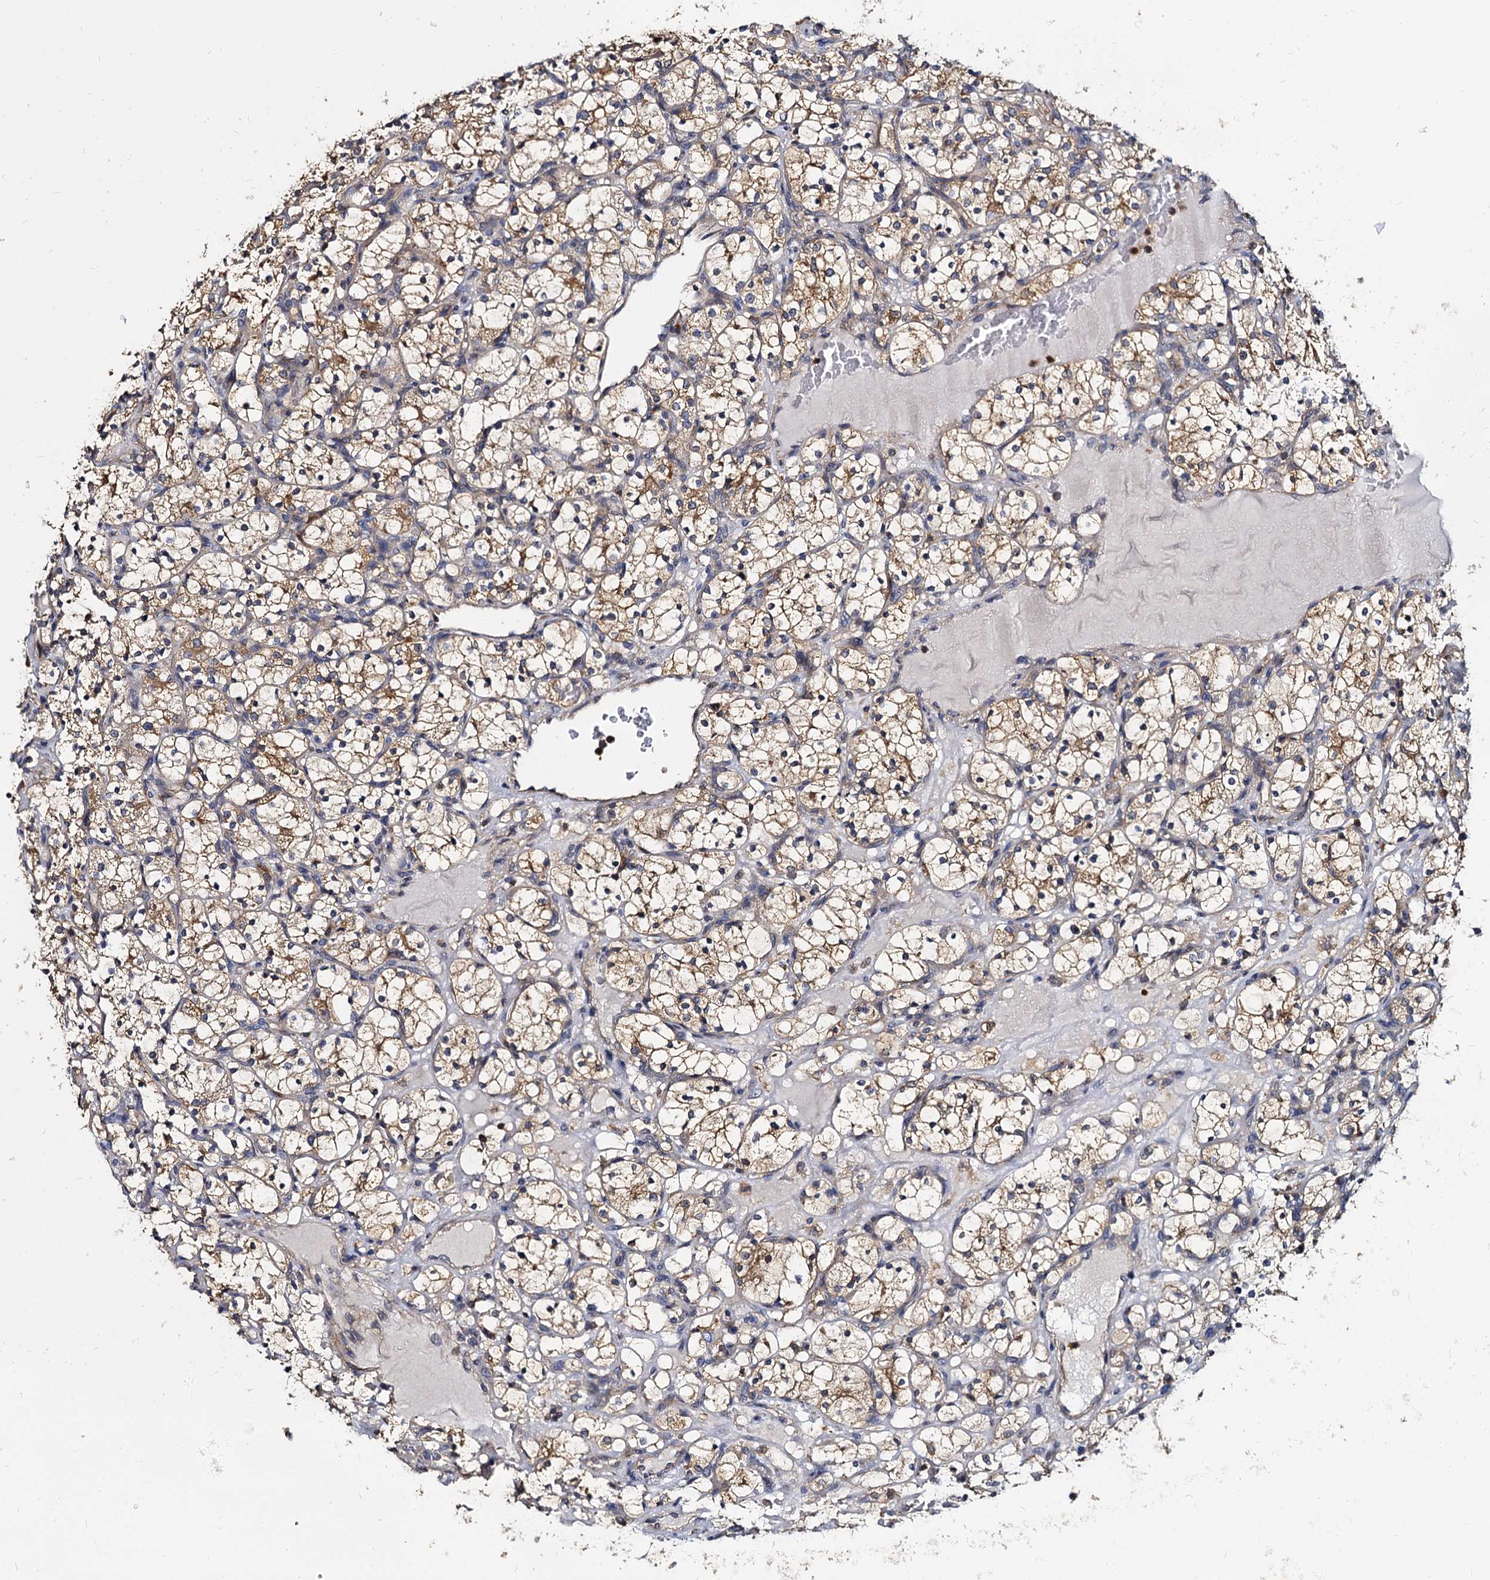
{"staining": {"intensity": "moderate", "quantity": ">75%", "location": "cytoplasmic/membranous"}, "tissue": "renal cancer", "cell_type": "Tumor cells", "image_type": "cancer", "snomed": [{"axis": "morphology", "description": "Adenocarcinoma, NOS"}, {"axis": "topography", "description": "Kidney"}], "caption": "Human adenocarcinoma (renal) stained with a brown dye shows moderate cytoplasmic/membranous positive positivity in about >75% of tumor cells.", "gene": "ANKRD13A", "patient": {"sex": "female", "age": 69}}